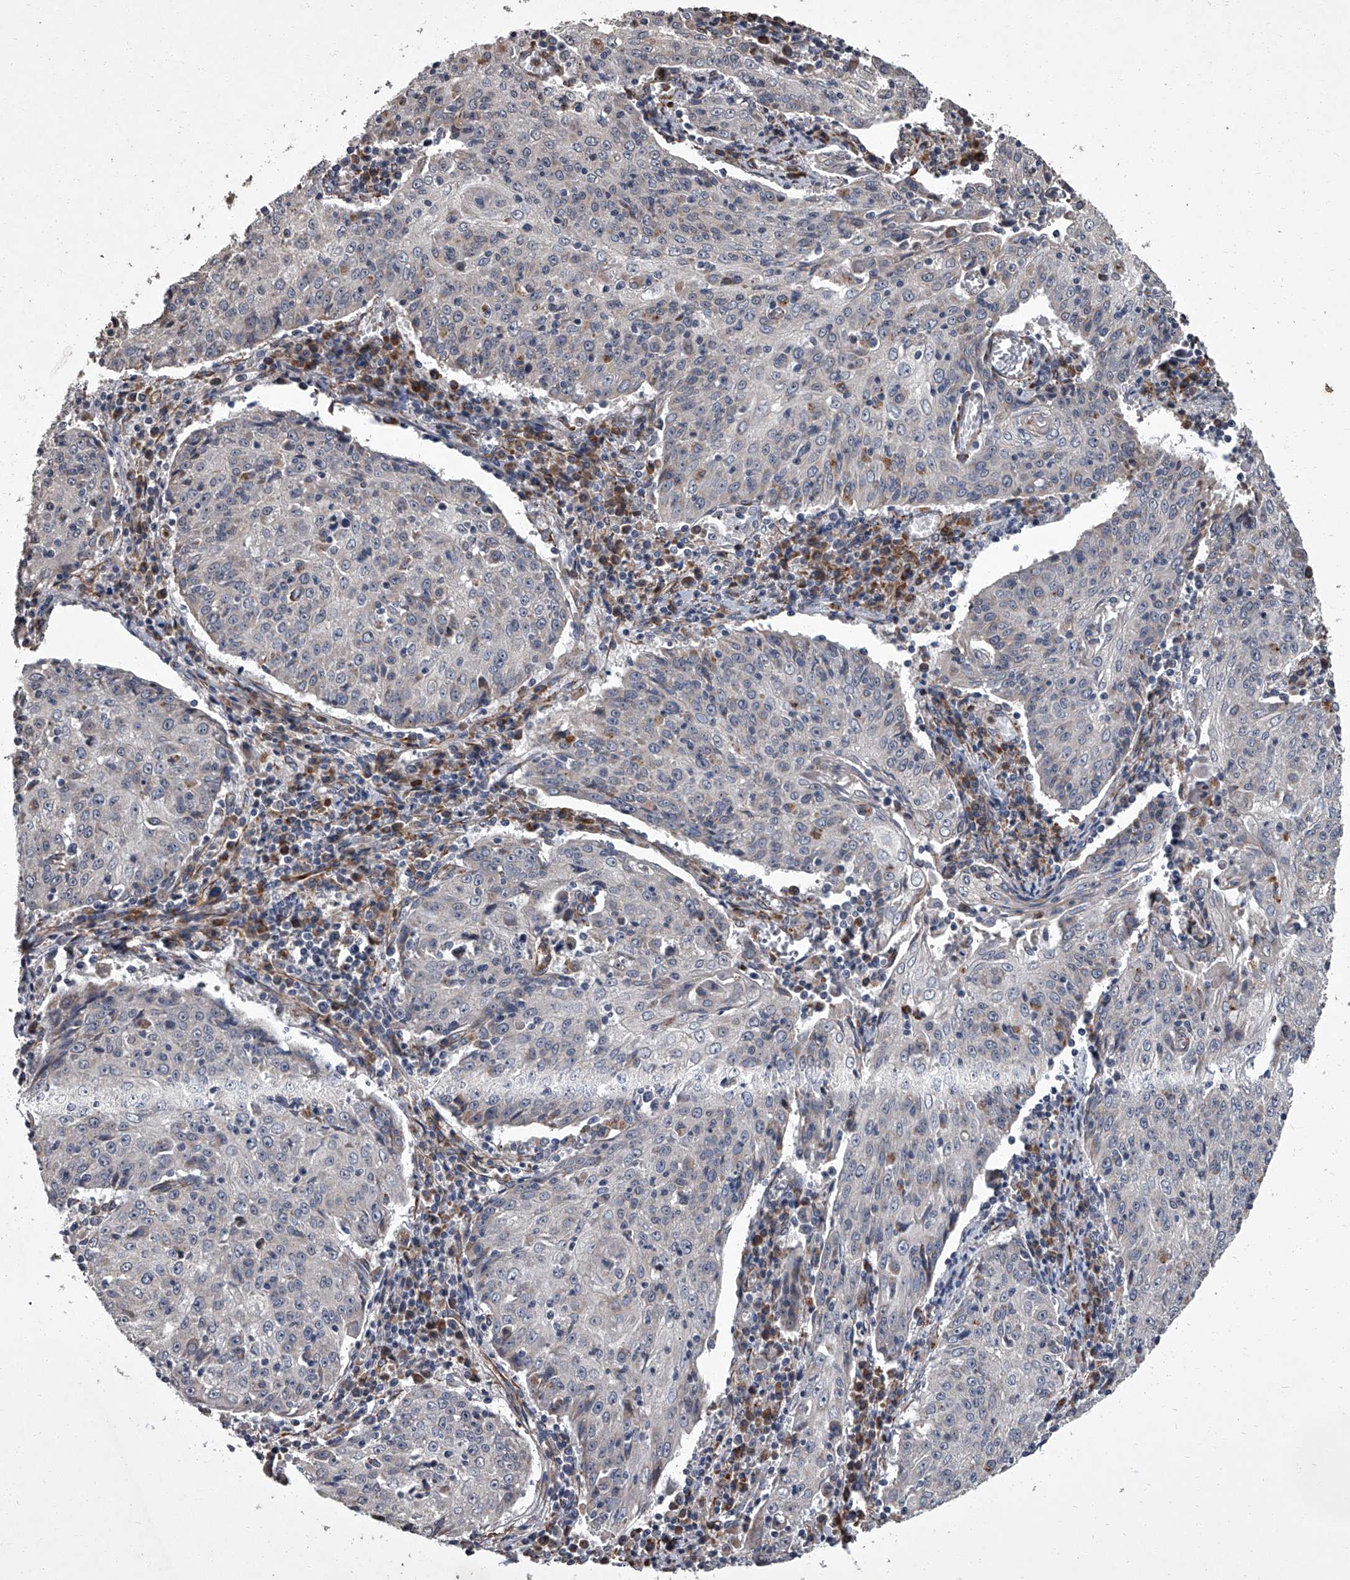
{"staining": {"intensity": "negative", "quantity": "none", "location": "none"}, "tissue": "cervical cancer", "cell_type": "Tumor cells", "image_type": "cancer", "snomed": [{"axis": "morphology", "description": "Squamous cell carcinoma, NOS"}, {"axis": "topography", "description": "Cervix"}], "caption": "The image exhibits no staining of tumor cells in cervical cancer (squamous cell carcinoma).", "gene": "SIRT4", "patient": {"sex": "female", "age": 48}}